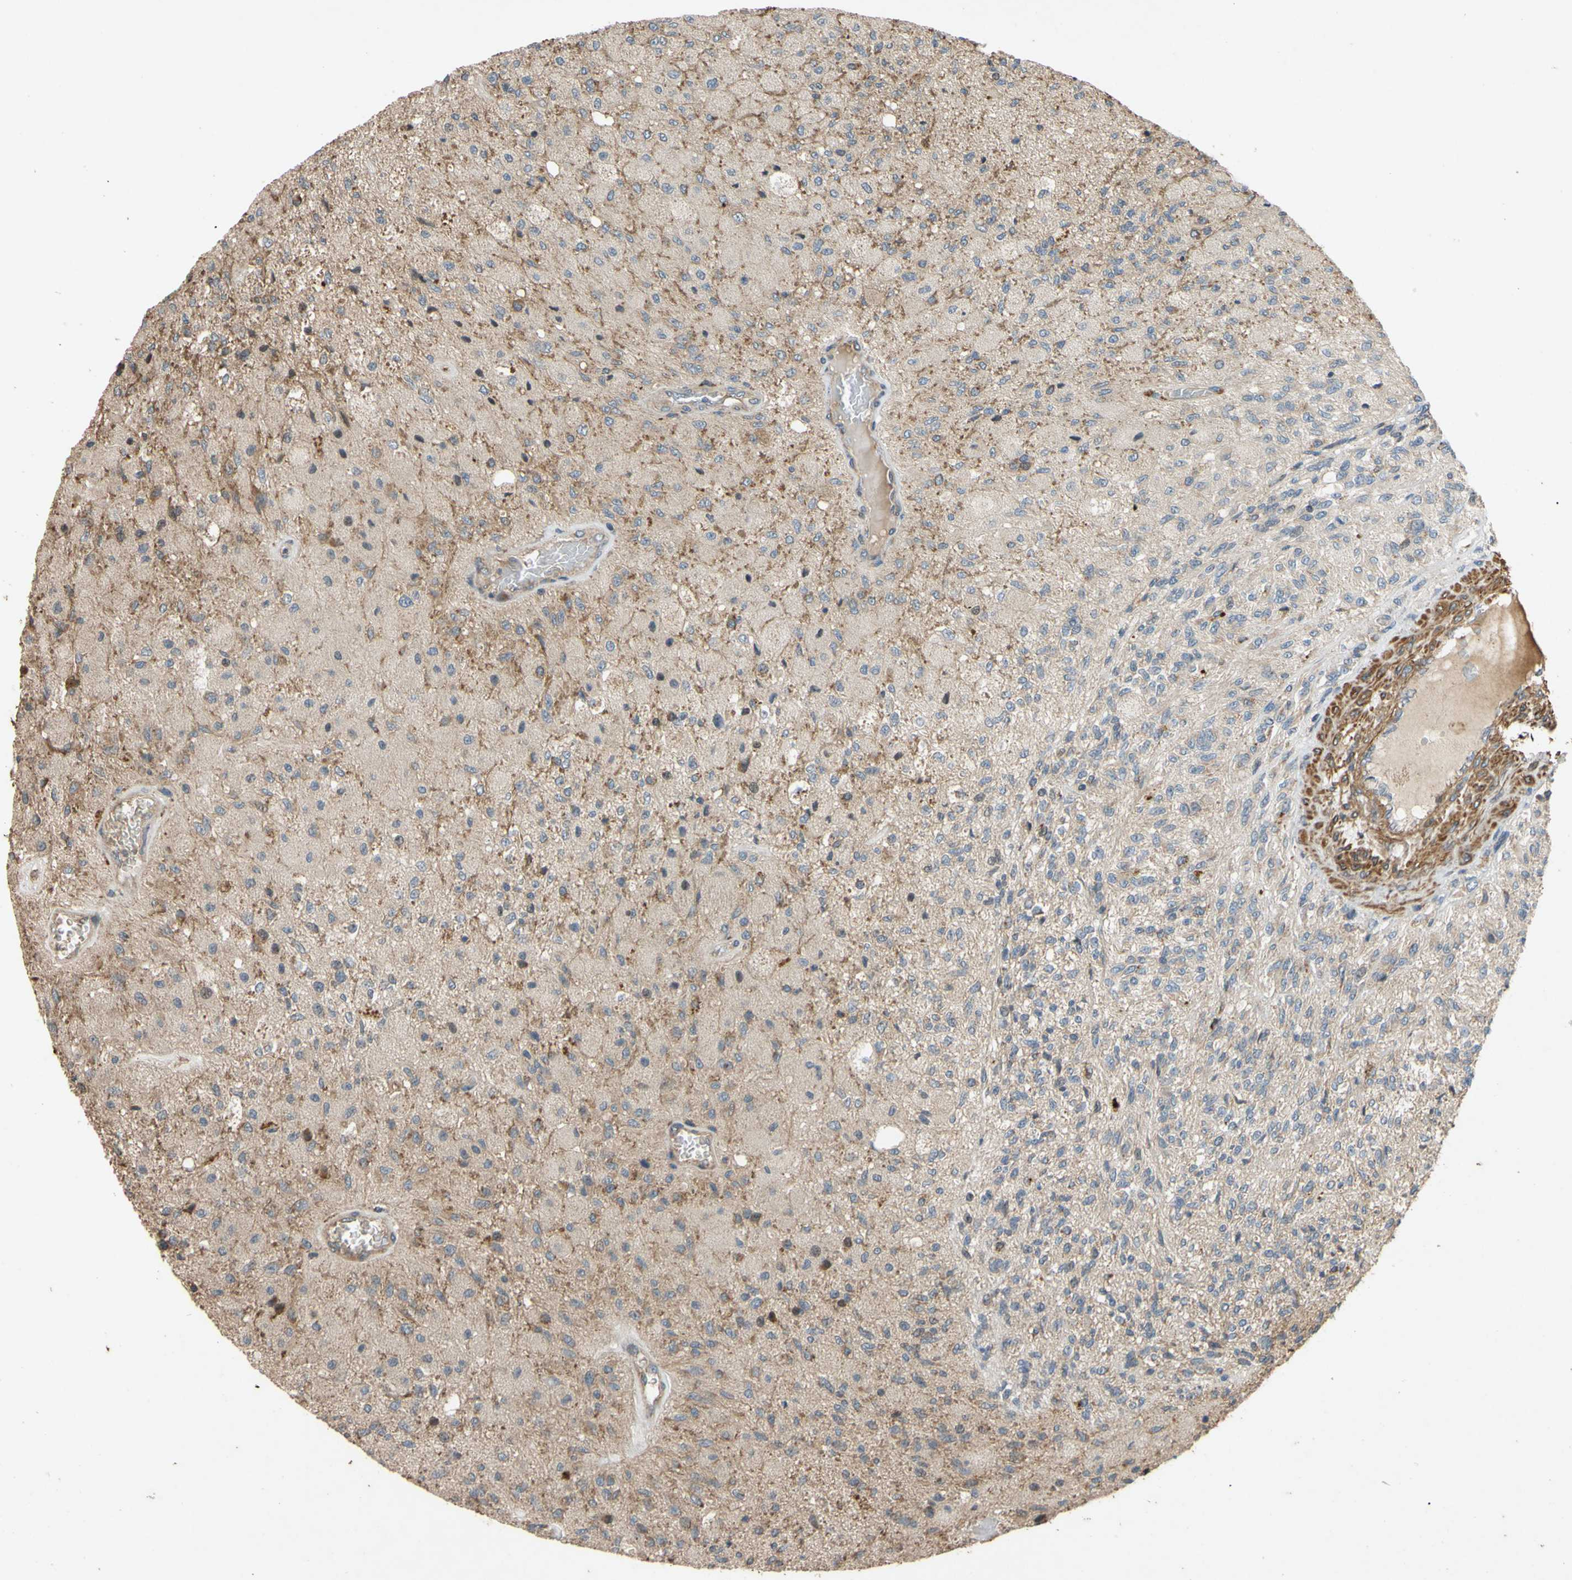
{"staining": {"intensity": "weak", "quantity": "<25%", "location": "cytoplasmic/membranous"}, "tissue": "glioma", "cell_type": "Tumor cells", "image_type": "cancer", "snomed": [{"axis": "morphology", "description": "Normal tissue, NOS"}, {"axis": "morphology", "description": "Glioma, malignant, High grade"}, {"axis": "topography", "description": "Cerebral cortex"}], "caption": "The IHC image has no significant positivity in tumor cells of glioma tissue.", "gene": "PARD6A", "patient": {"sex": "male", "age": 77}}